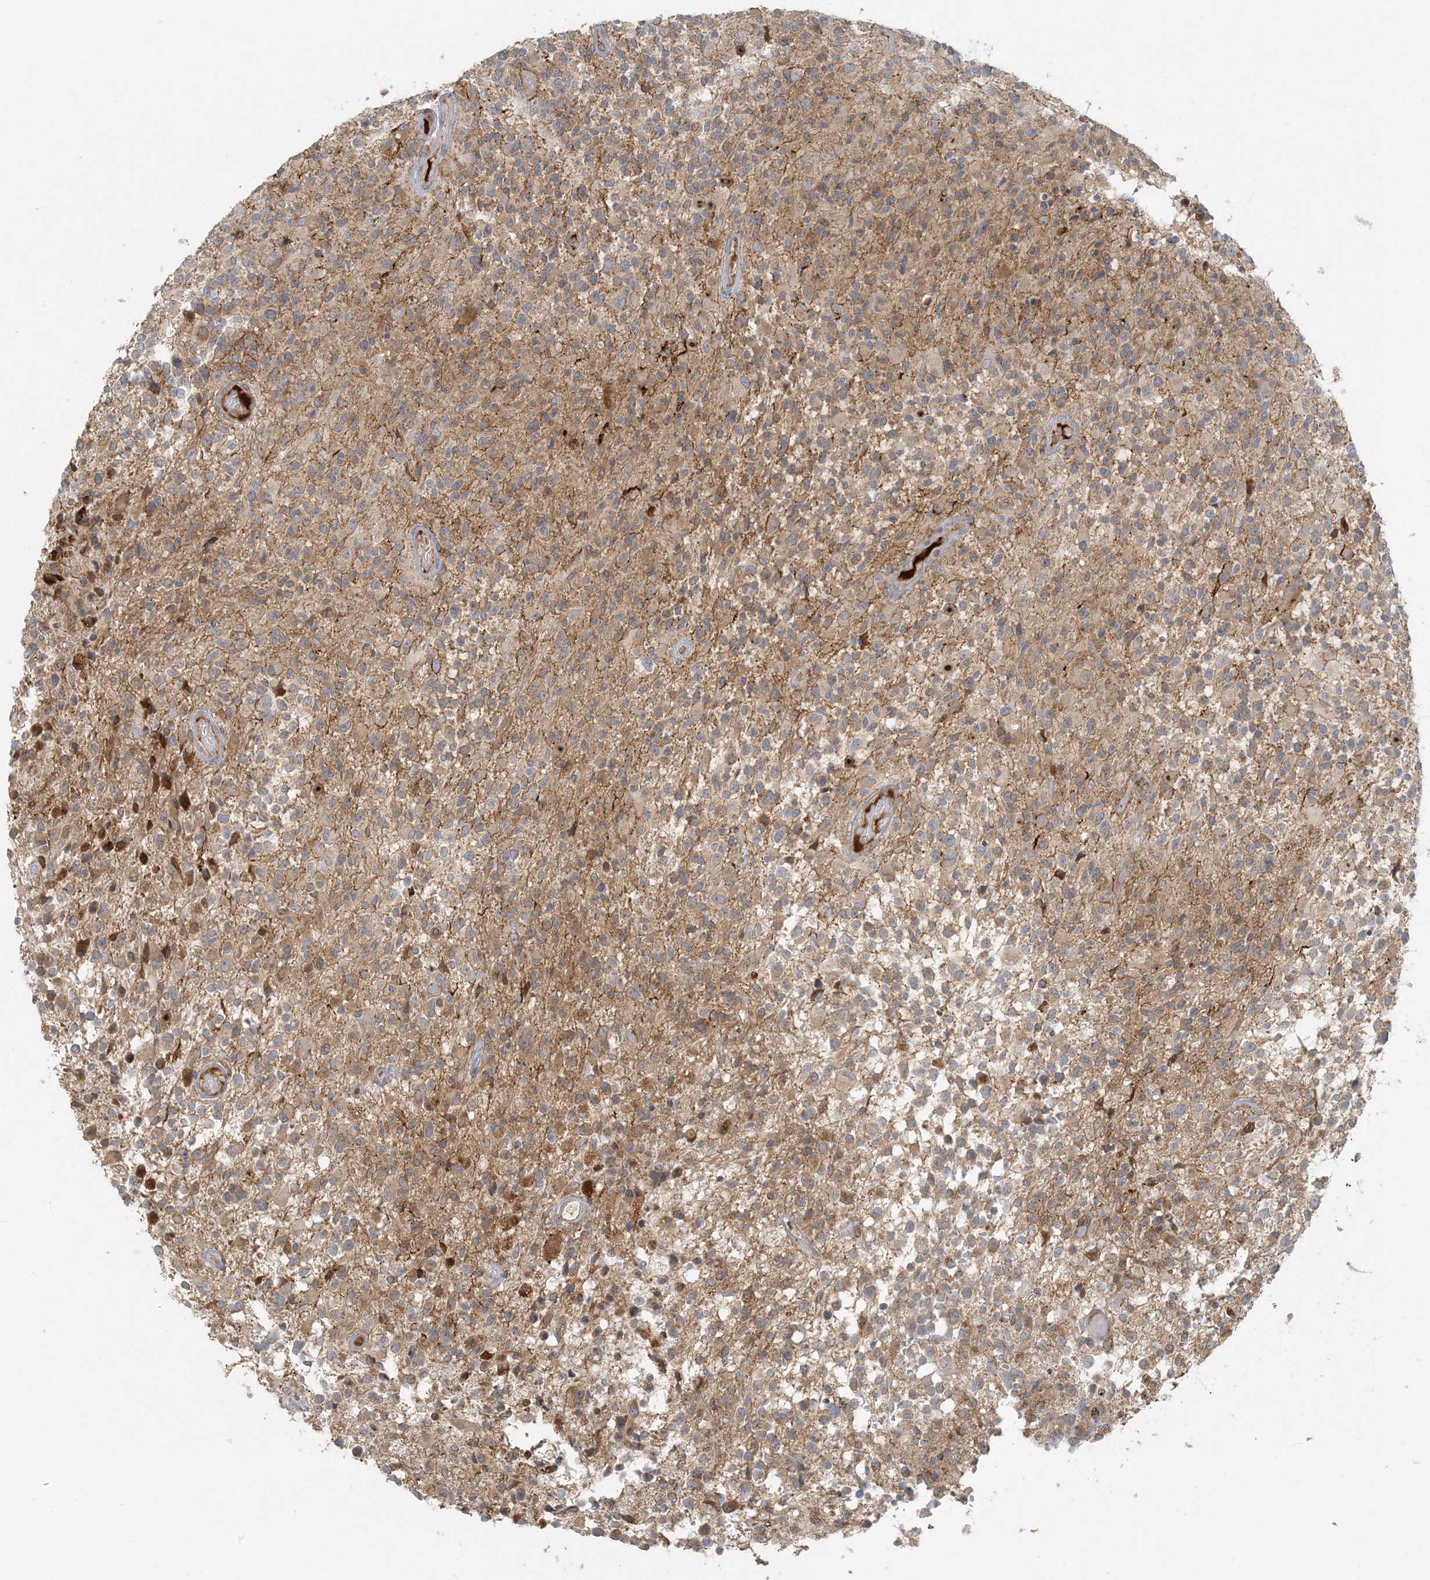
{"staining": {"intensity": "weak", "quantity": "25%-75%", "location": "cytoplasmic/membranous"}, "tissue": "glioma", "cell_type": "Tumor cells", "image_type": "cancer", "snomed": [{"axis": "morphology", "description": "Glioma, malignant, High grade"}, {"axis": "morphology", "description": "Glioblastoma, NOS"}, {"axis": "topography", "description": "Brain"}], "caption": "Protein expression analysis of human glioma reveals weak cytoplasmic/membranous positivity in approximately 25%-75% of tumor cells.", "gene": "HACL1", "patient": {"sex": "male", "age": 60}}